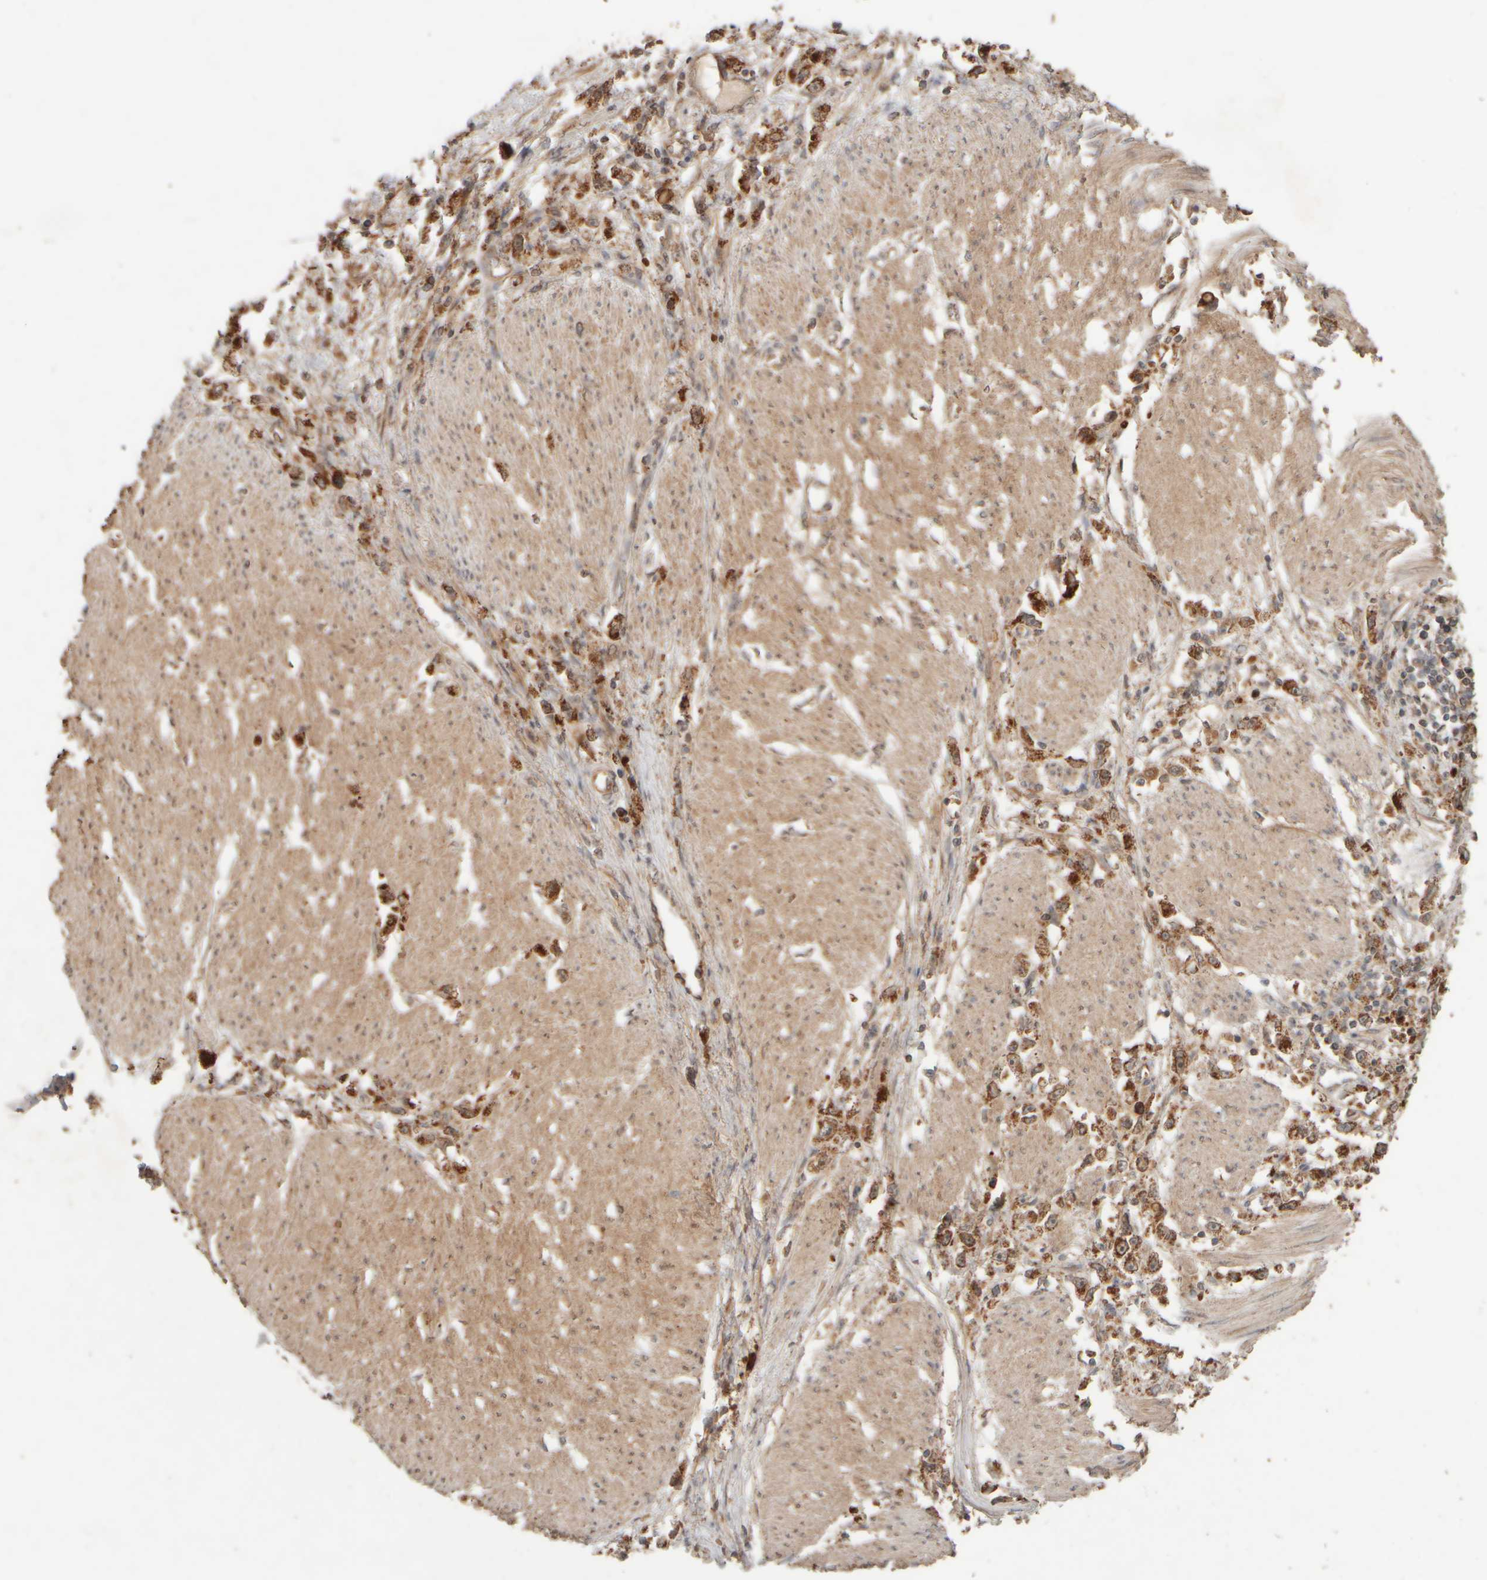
{"staining": {"intensity": "strong", "quantity": ">75%", "location": "cytoplasmic/membranous"}, "tissue": "stomach cancer", "cell_type": "Tumor cells", "image_type": "cancer", "snomed": [{"axis": "morphology", "description": "Adenocarcinoma, NOS"}, {"axis": "topography", "description": "Stomach"}], "caption": "Human adenocarcinoma (stomach) stained with a brown dye shows strong cytoplasmic/membranous positive staining in approximately >75% of tumor cells.", "gene": "EIF2B3", "patient": {"sex": "female", "age": 59}}